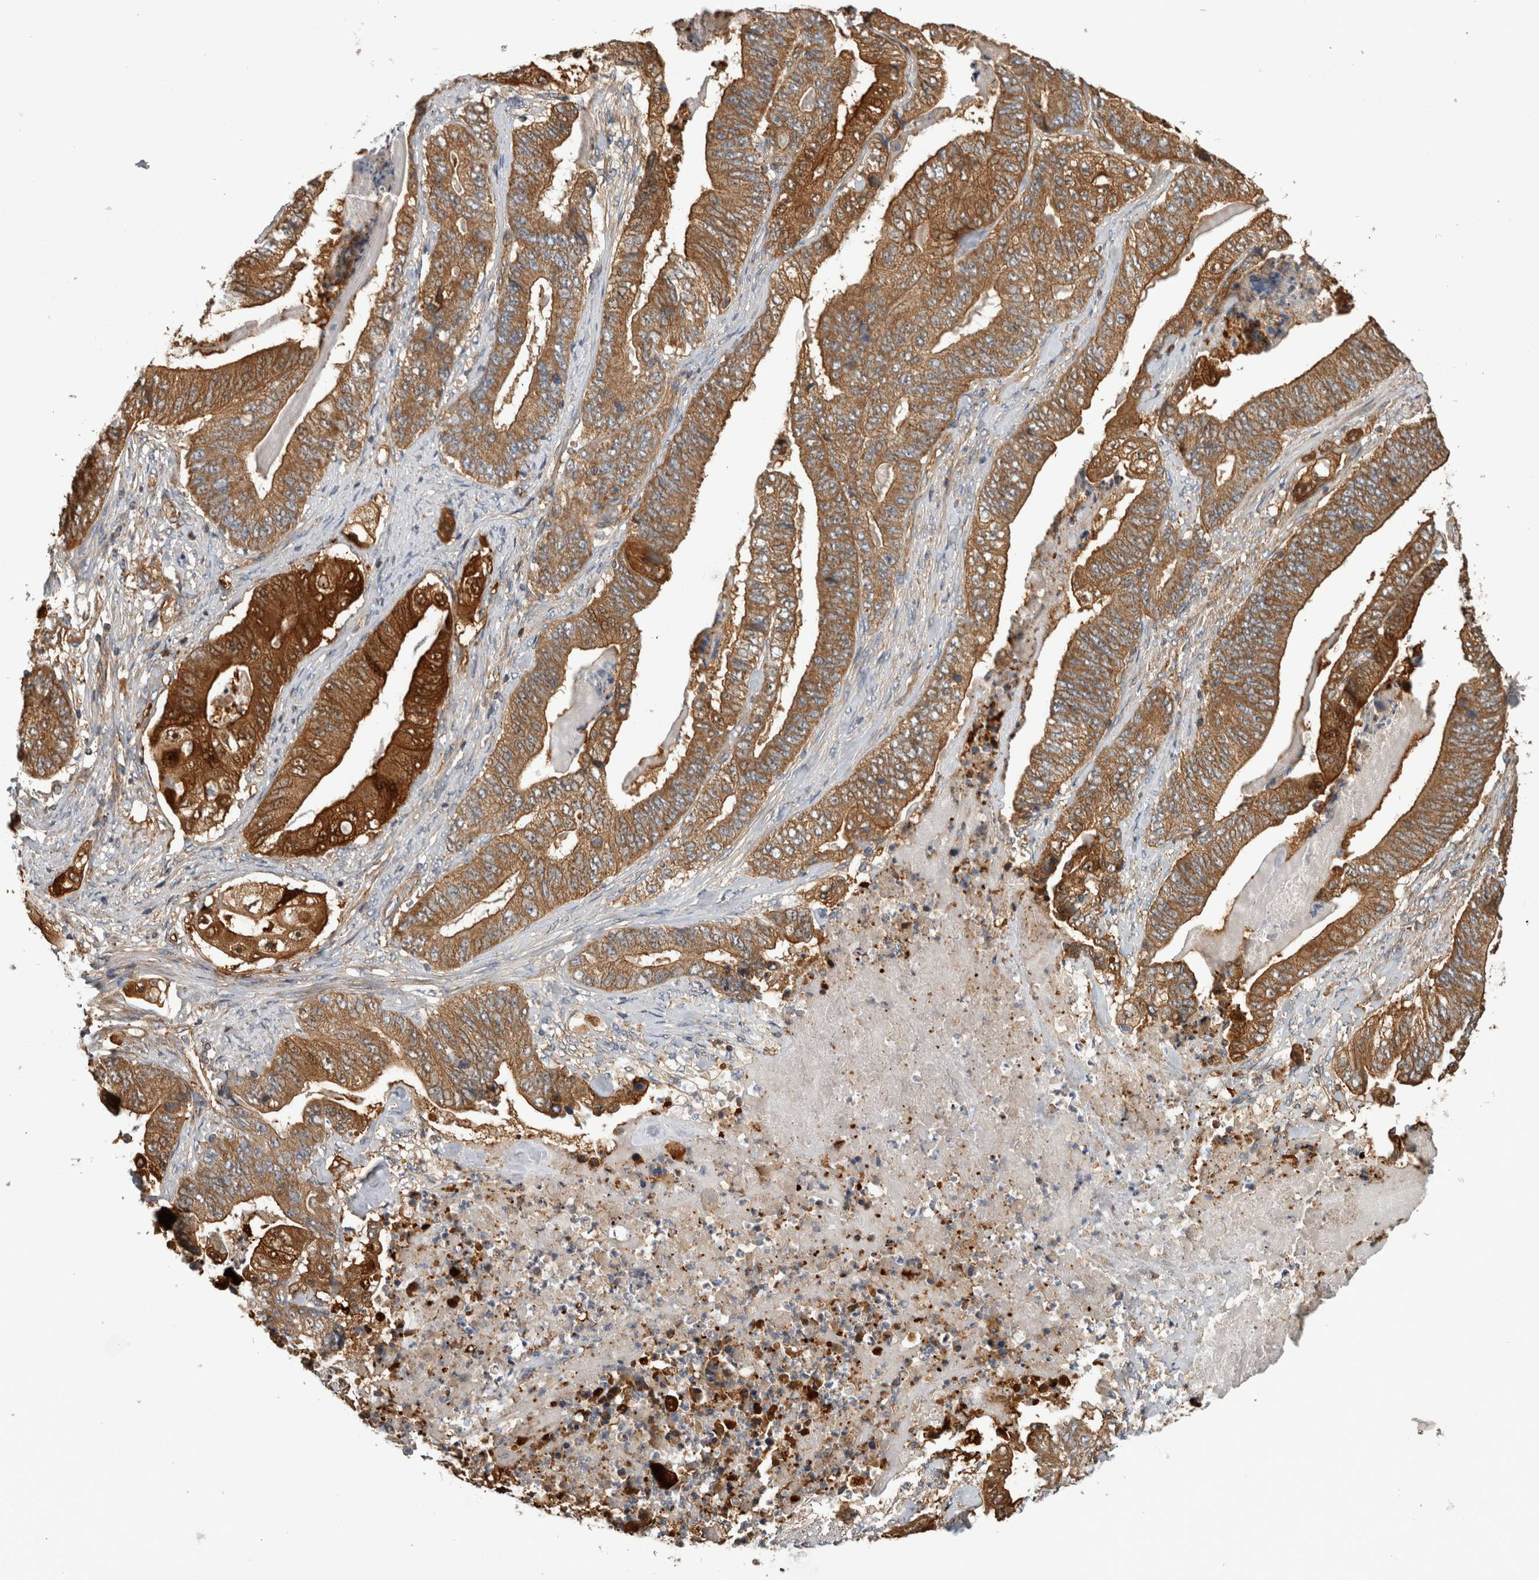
{"staining": {"intensity": "strong", "quantity": ">75%", "location": "cytoplasmic/membranous"}, "tissue": "stomach cancer", "cell_type": "Tumor cells", "image_type": "cancer", "snomed": [{"axis": "morphology", "description": "Adenocarcinoma, NOS"}, {"axis": "topography", "description": "Stomach"}], "caption": "The immunohistochemical stain highlights strong cytoplasmic/membranous expression in tumor cells of adenocarcinoma (stomach) tissue. The staining was performed using DAB (3,3'-diaminobenzidine) to visualize the protein expression in brown, while the nuclei were stained in blue with hematoxylin (Magnification: 20x).", "gene": "SFXN2", "patient": {"sex": "female", "age": 73}}